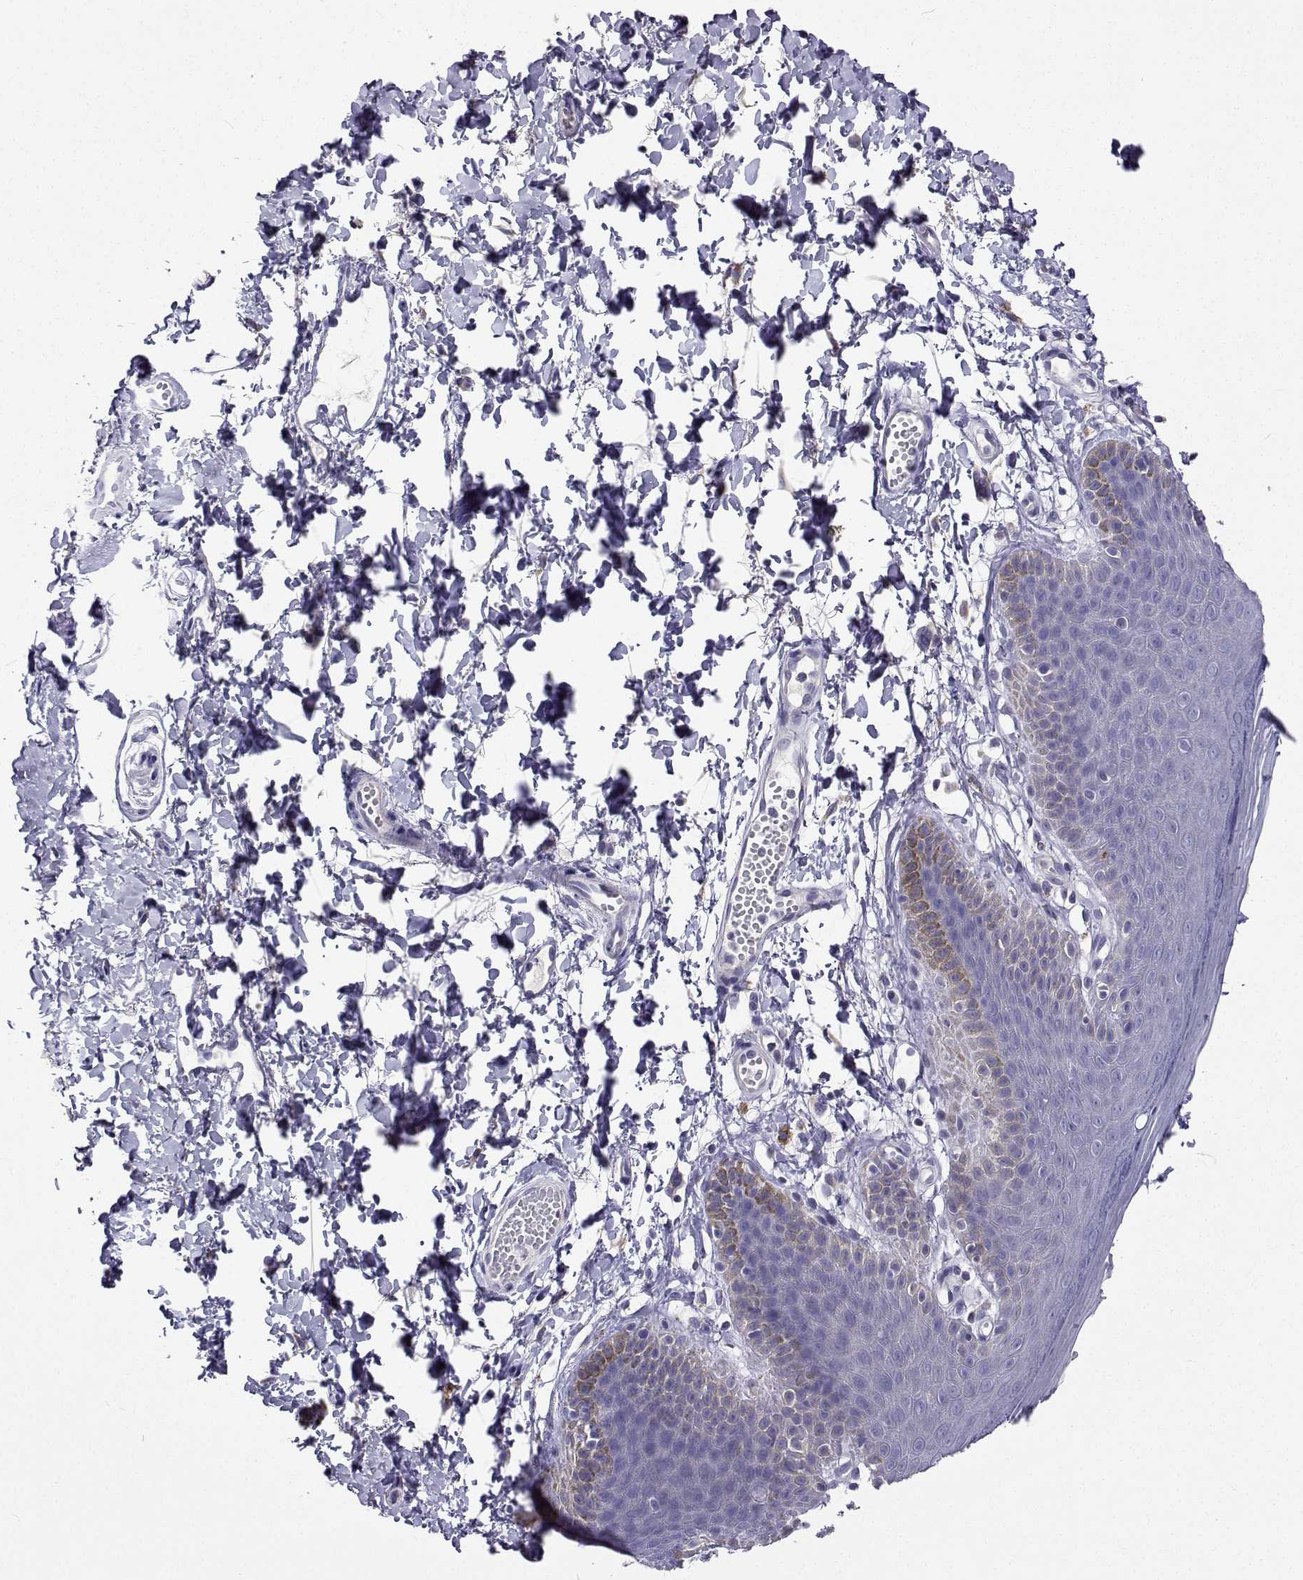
{"staining": {"intensity": "moderate", "quantity": "<25%", "location": "cytoplasmic/membranous"}, "tissue": "skin", "cell_type": "Epidermal cells", "image_type": "normal", "snomed": [{"axis": "morphology", "description": "Normal tissue, NOS"}, {"axis": "topography", "description": "Anal"}], "caption": "Protein expression analysis of normal human skin reveals moderate cytoplasmic/membranous expression in approximately <25% of epidermal cells.", "gene": "LHFPL7", "patient": {"sex": "male", "age": 53}}